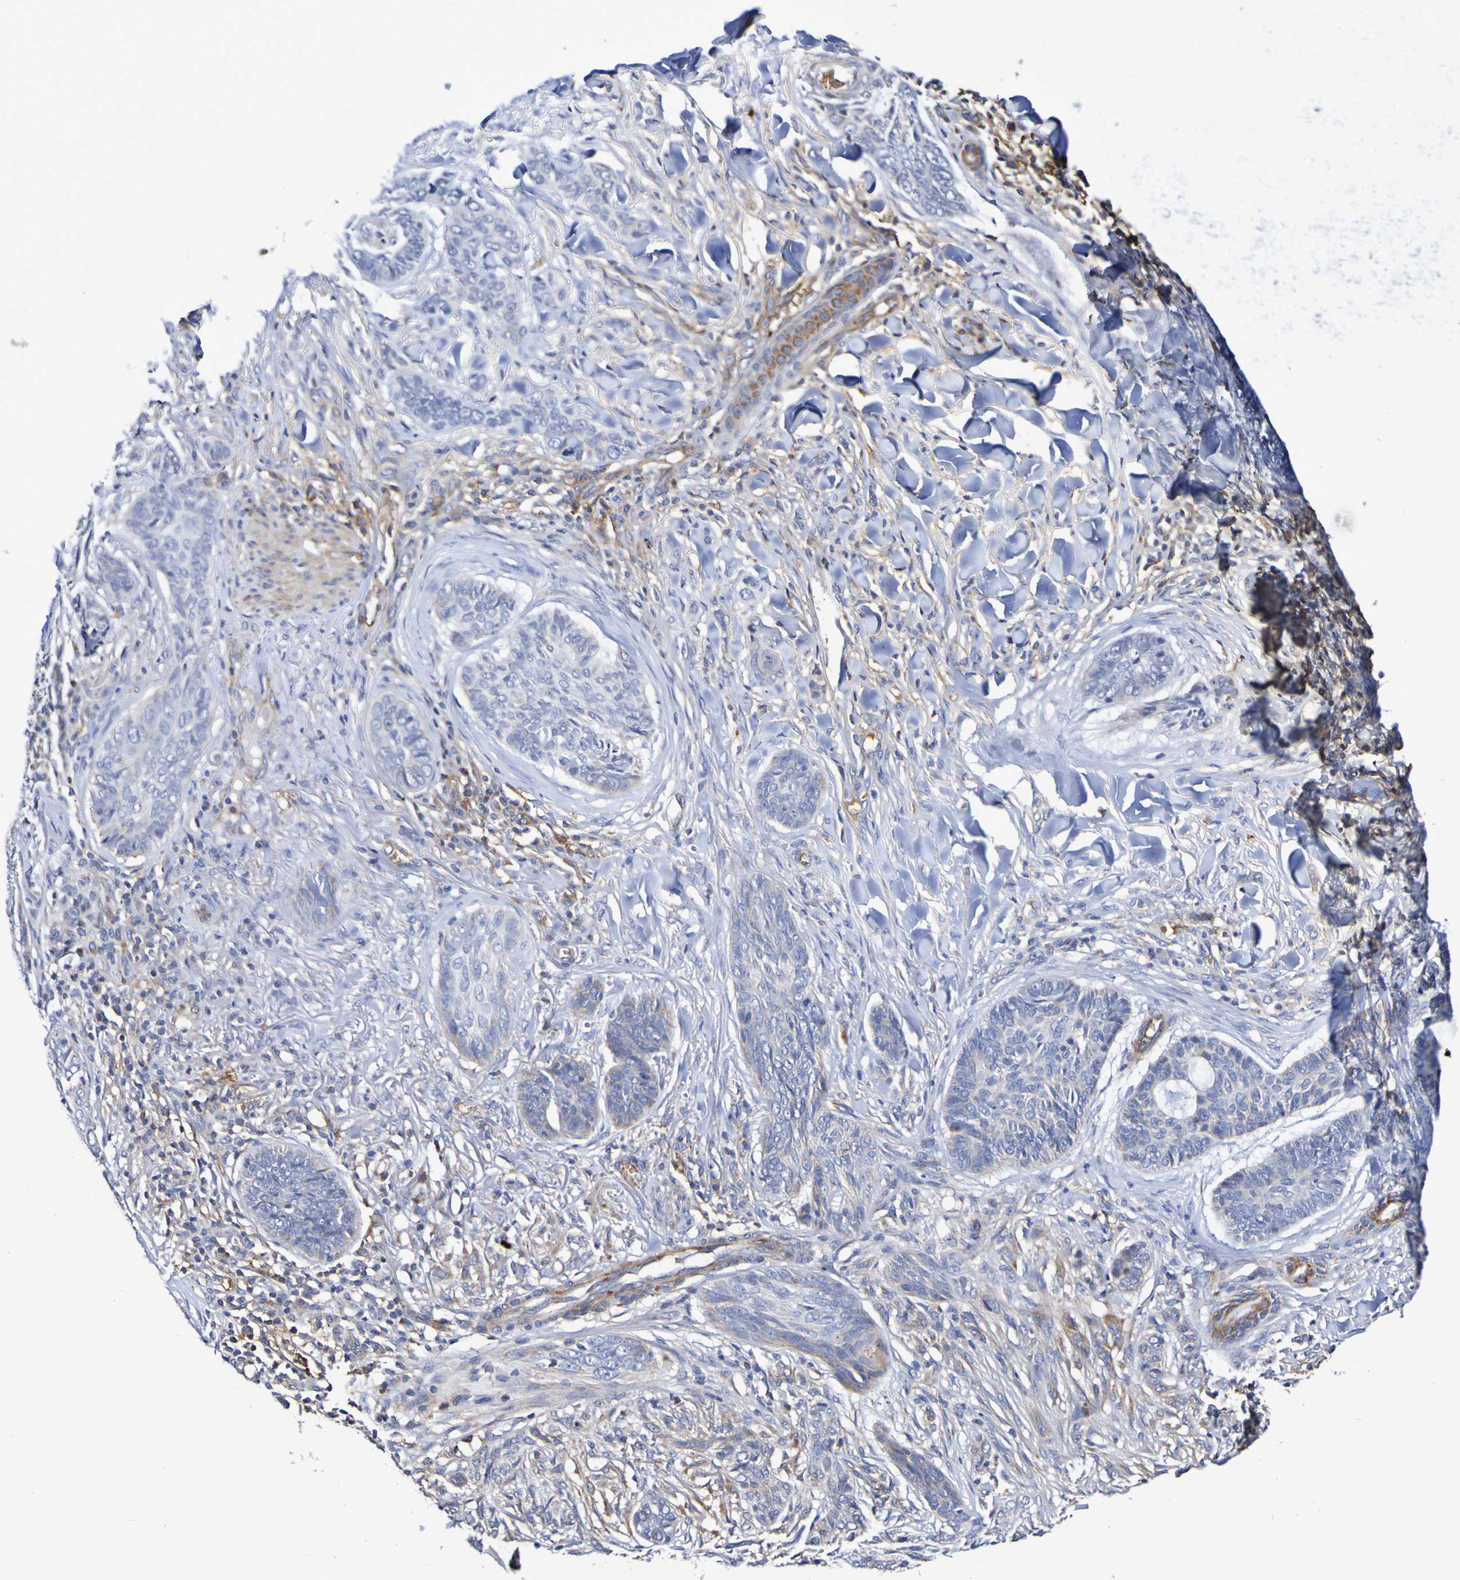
{"staining": {"intensity": "negative", "quantity": "none", "location": "none"}, "tissue": "skin cancer", "cell_type": "Tumor cells", "image_type": "cancer", "snomed": [{"axis": "morphology", "description": "Basal cell carcinoma"}, {"axis": "topography", "description": "Skin"}], "caption": "Immunohistochemical staining of human skin basal cell carcinoma reveals no significant staining in tumor cells.", "gene": "WNT4", "patient": {"sex": "male", "age": 43}}